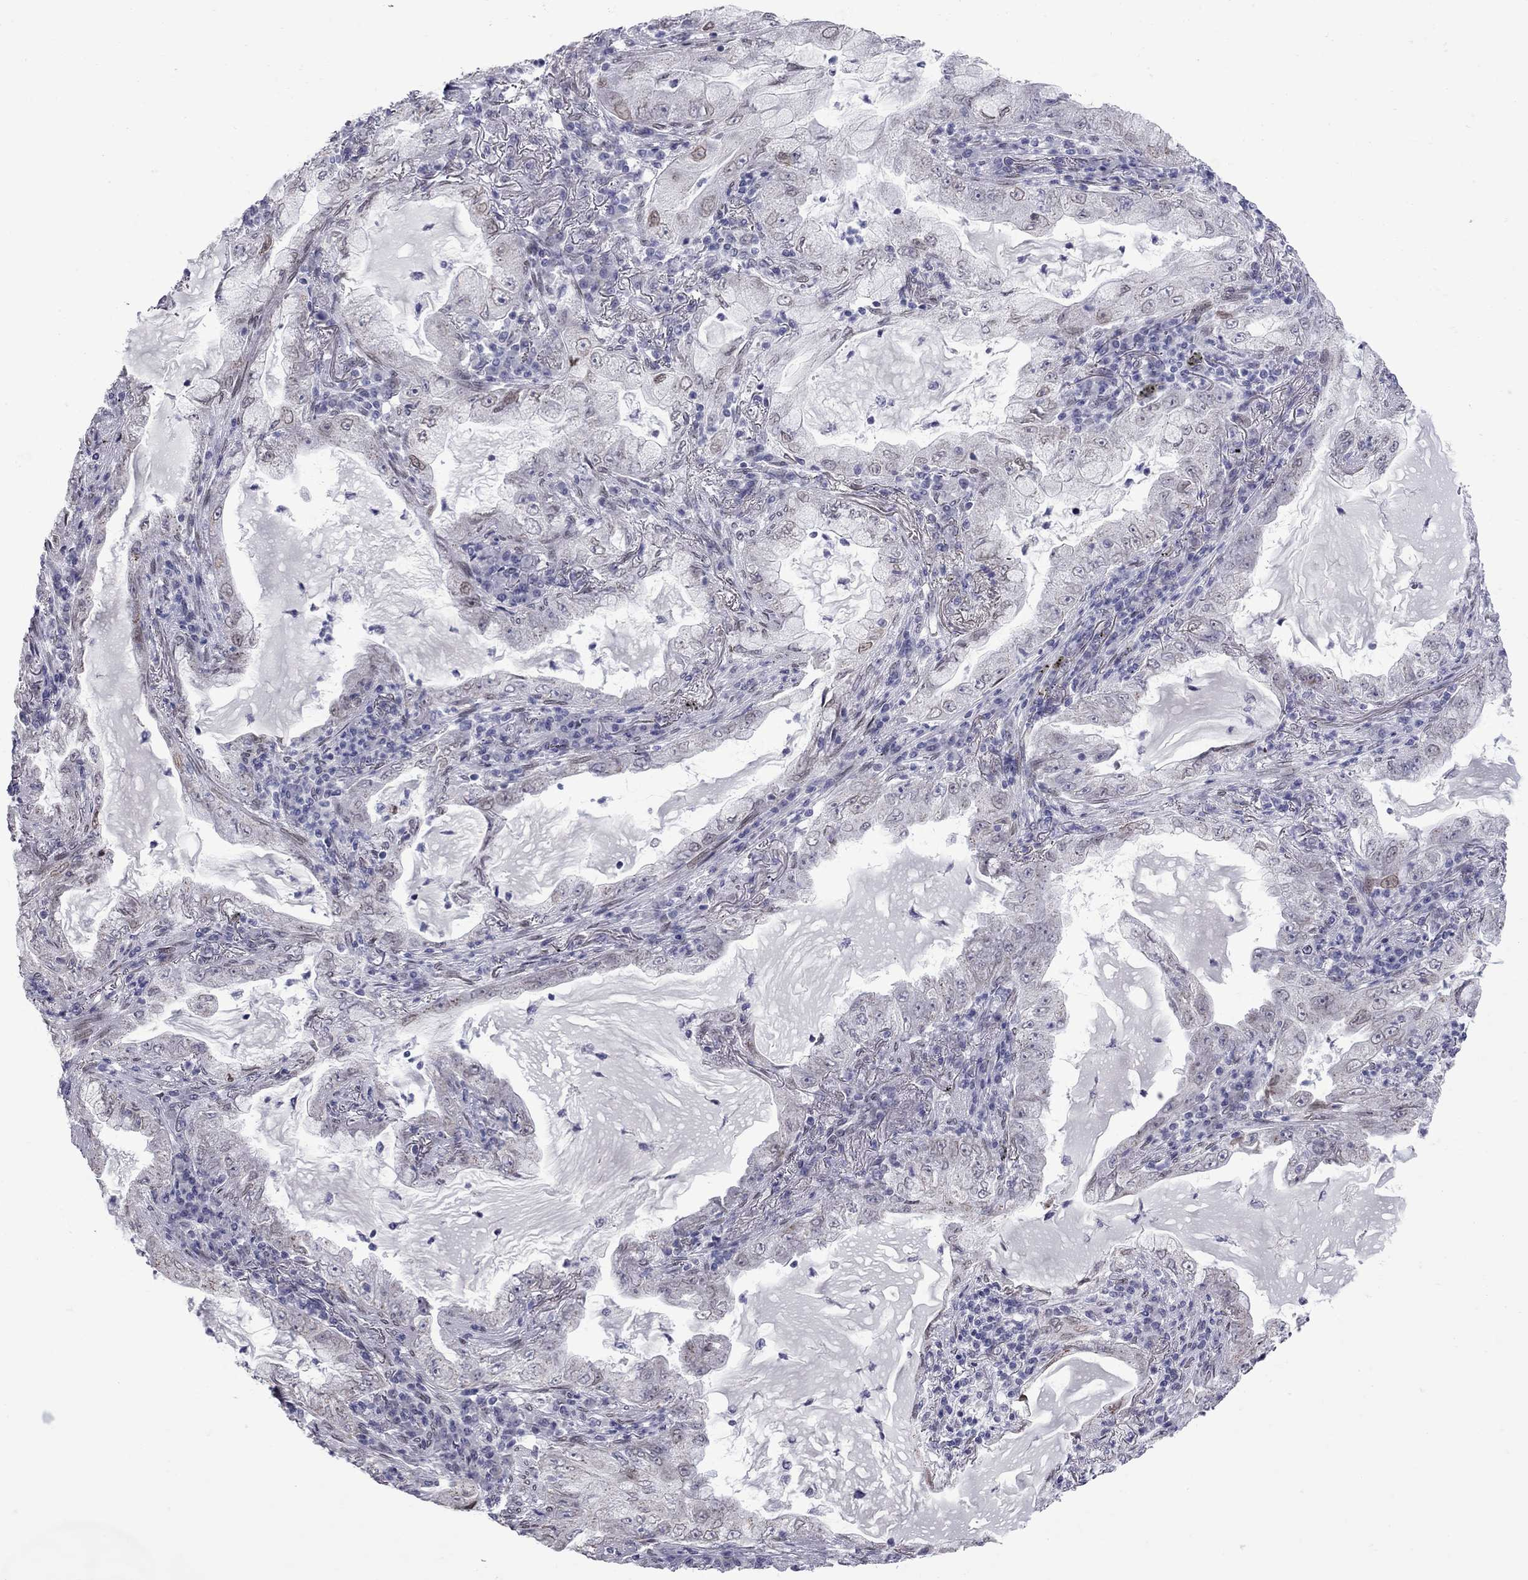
{"staining": {"intensity": "negative", "quantity": "none", "location": "none"}, "tissue": "lung cancer", "cell_type": "Tumor cells", "image_type": "cancer", "snomed": [{"axis": "morphology", "description": "Adenocarcinoma, NOS"}, {"axis": "topography", "description": "Lung"}], "caption": "High power microscopy histopathology image of an IHC micrograph of lung adenocarcinoma, revealing no significant staining in tumor cells. (Immunohistochemistry (ihc), brightfield microscopy, high magnification).", "gene": "CLTCL1", "patient": {"sex": "female", "age": 73}}